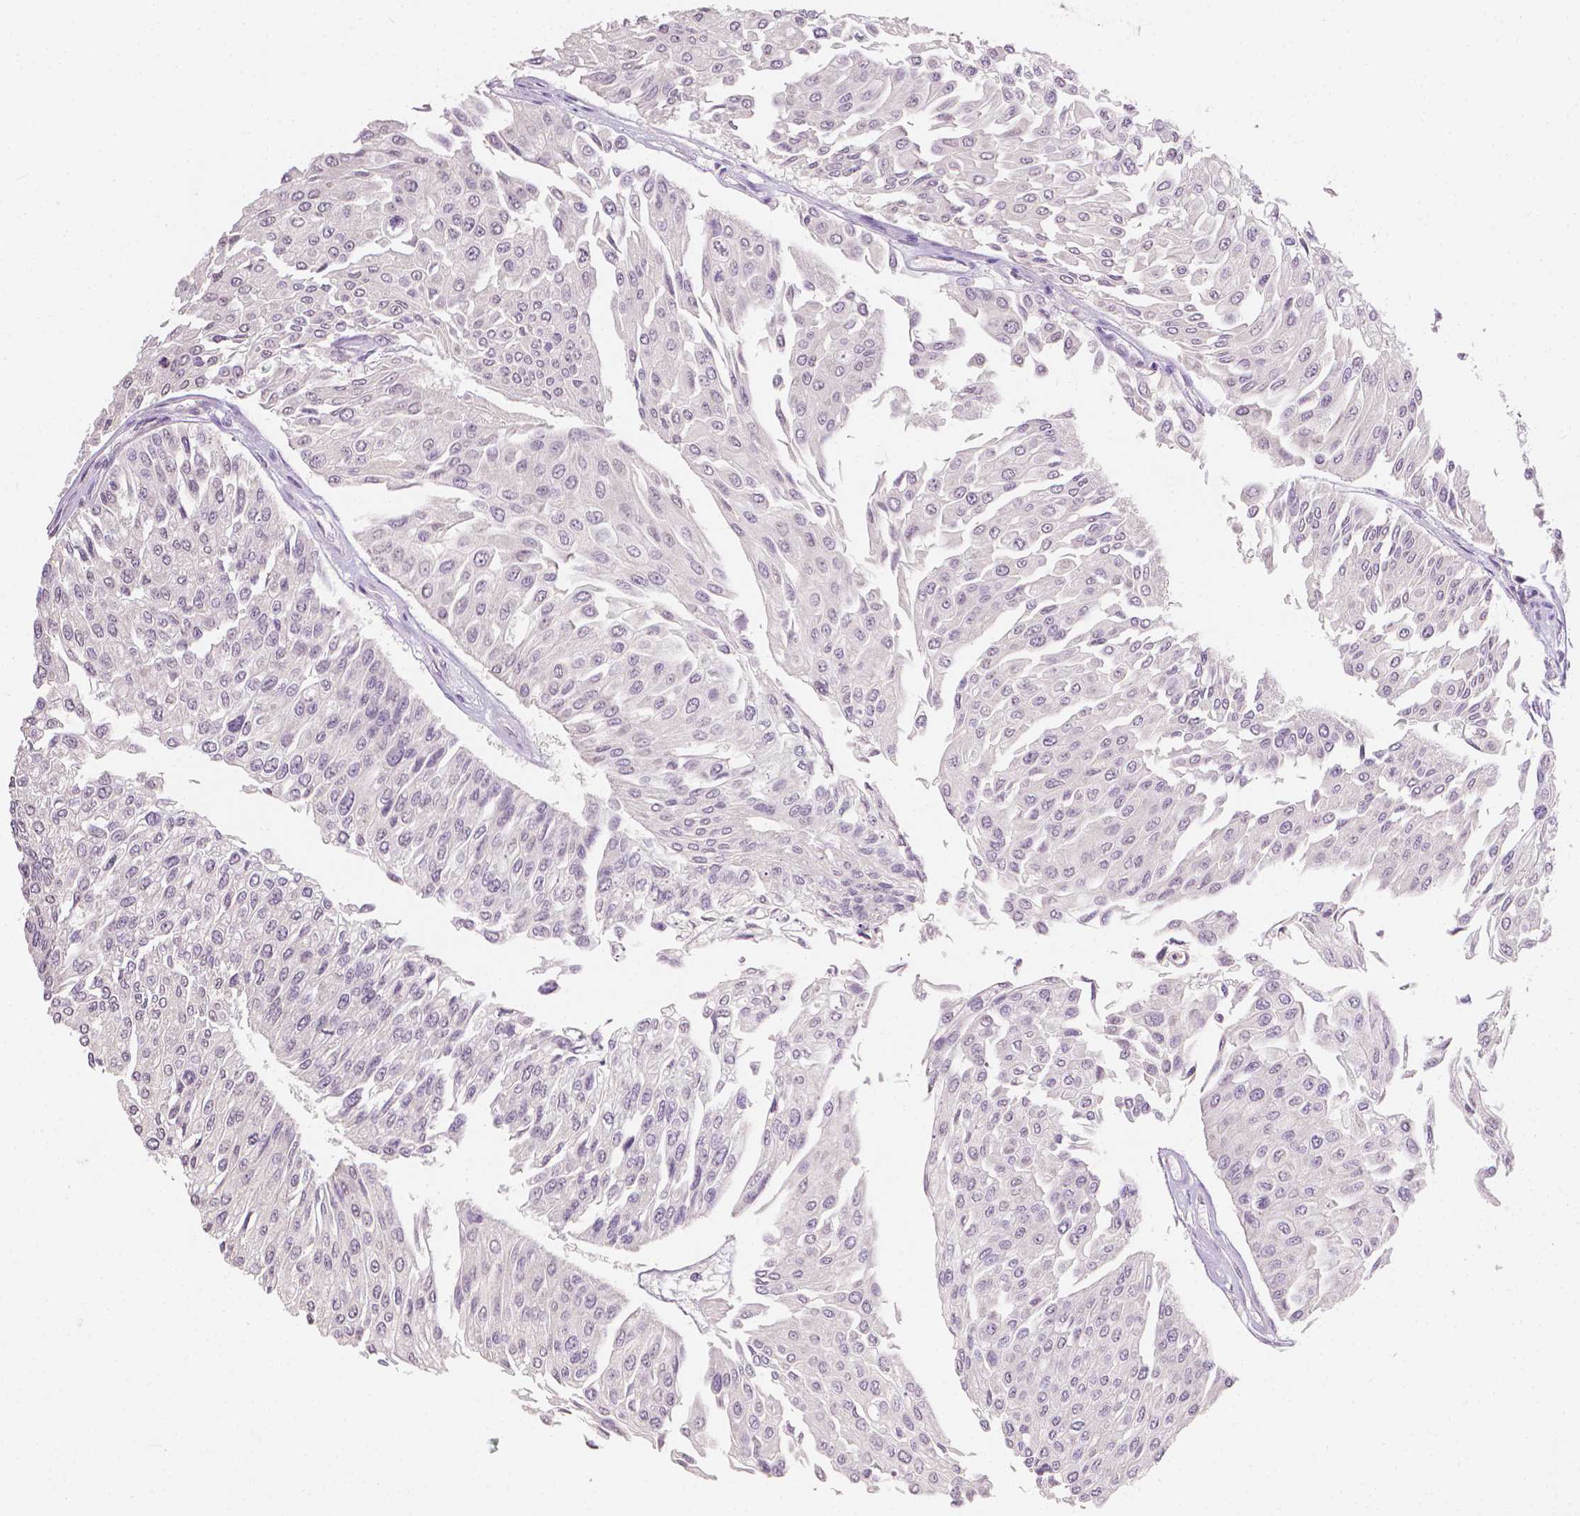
{"staining": {"intensity": "negative", "quantity": "none", "location": "none"}, "tissue": "urothelial cancer", "cell_type": "Tumor cells", "image_type": "cancer", "snomed": [{"axis": "morphology", "description": "Urothelial carcinoma, NOS"}, {"axis": "topography", "description": "Urinary bladder"}], "caption": "IHC of human transitional cell carcinoma demonstrates no positivity in tumor cells.", "gene": "TGM1", "patient": {"sex": "male", "age": 67}}